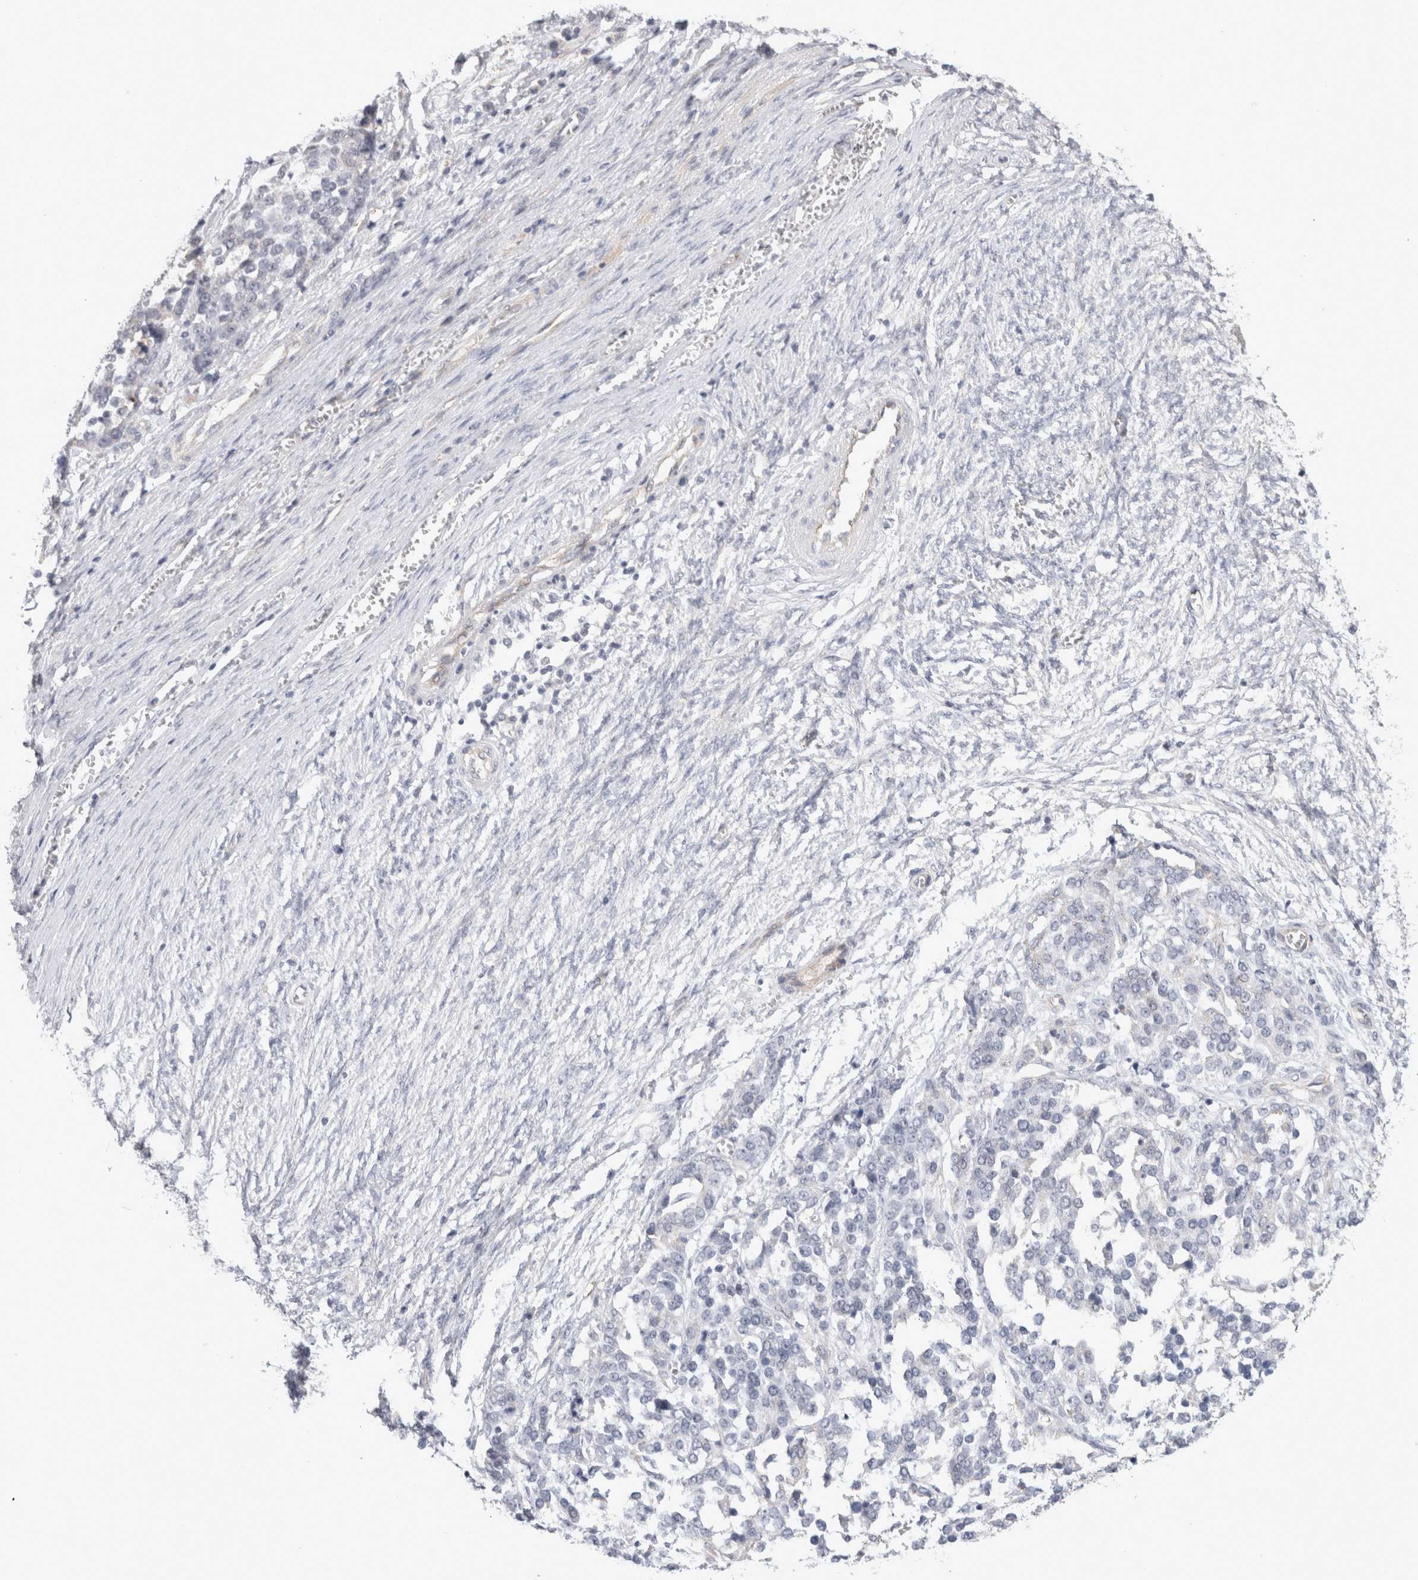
{"staining": {"intensity": "negative", "quantity": "none", "location": "none"}, "tissue": "ovarian cancer", "cell_type": "Tumor cells", "image_type": "cancer", "snomed": [{"axis": "morphology", "description": "Cystadenocarcinoma, serous, NOS"}, {"axis": "topography", "description": "Ovary"}], "caption": "Histopathology image shows no protein staining in tumor cells of serous cystadenocarcinoma (ovarian) tissue.", "gene": "AFP", "patient": {"sex": "female", "age": 44}}